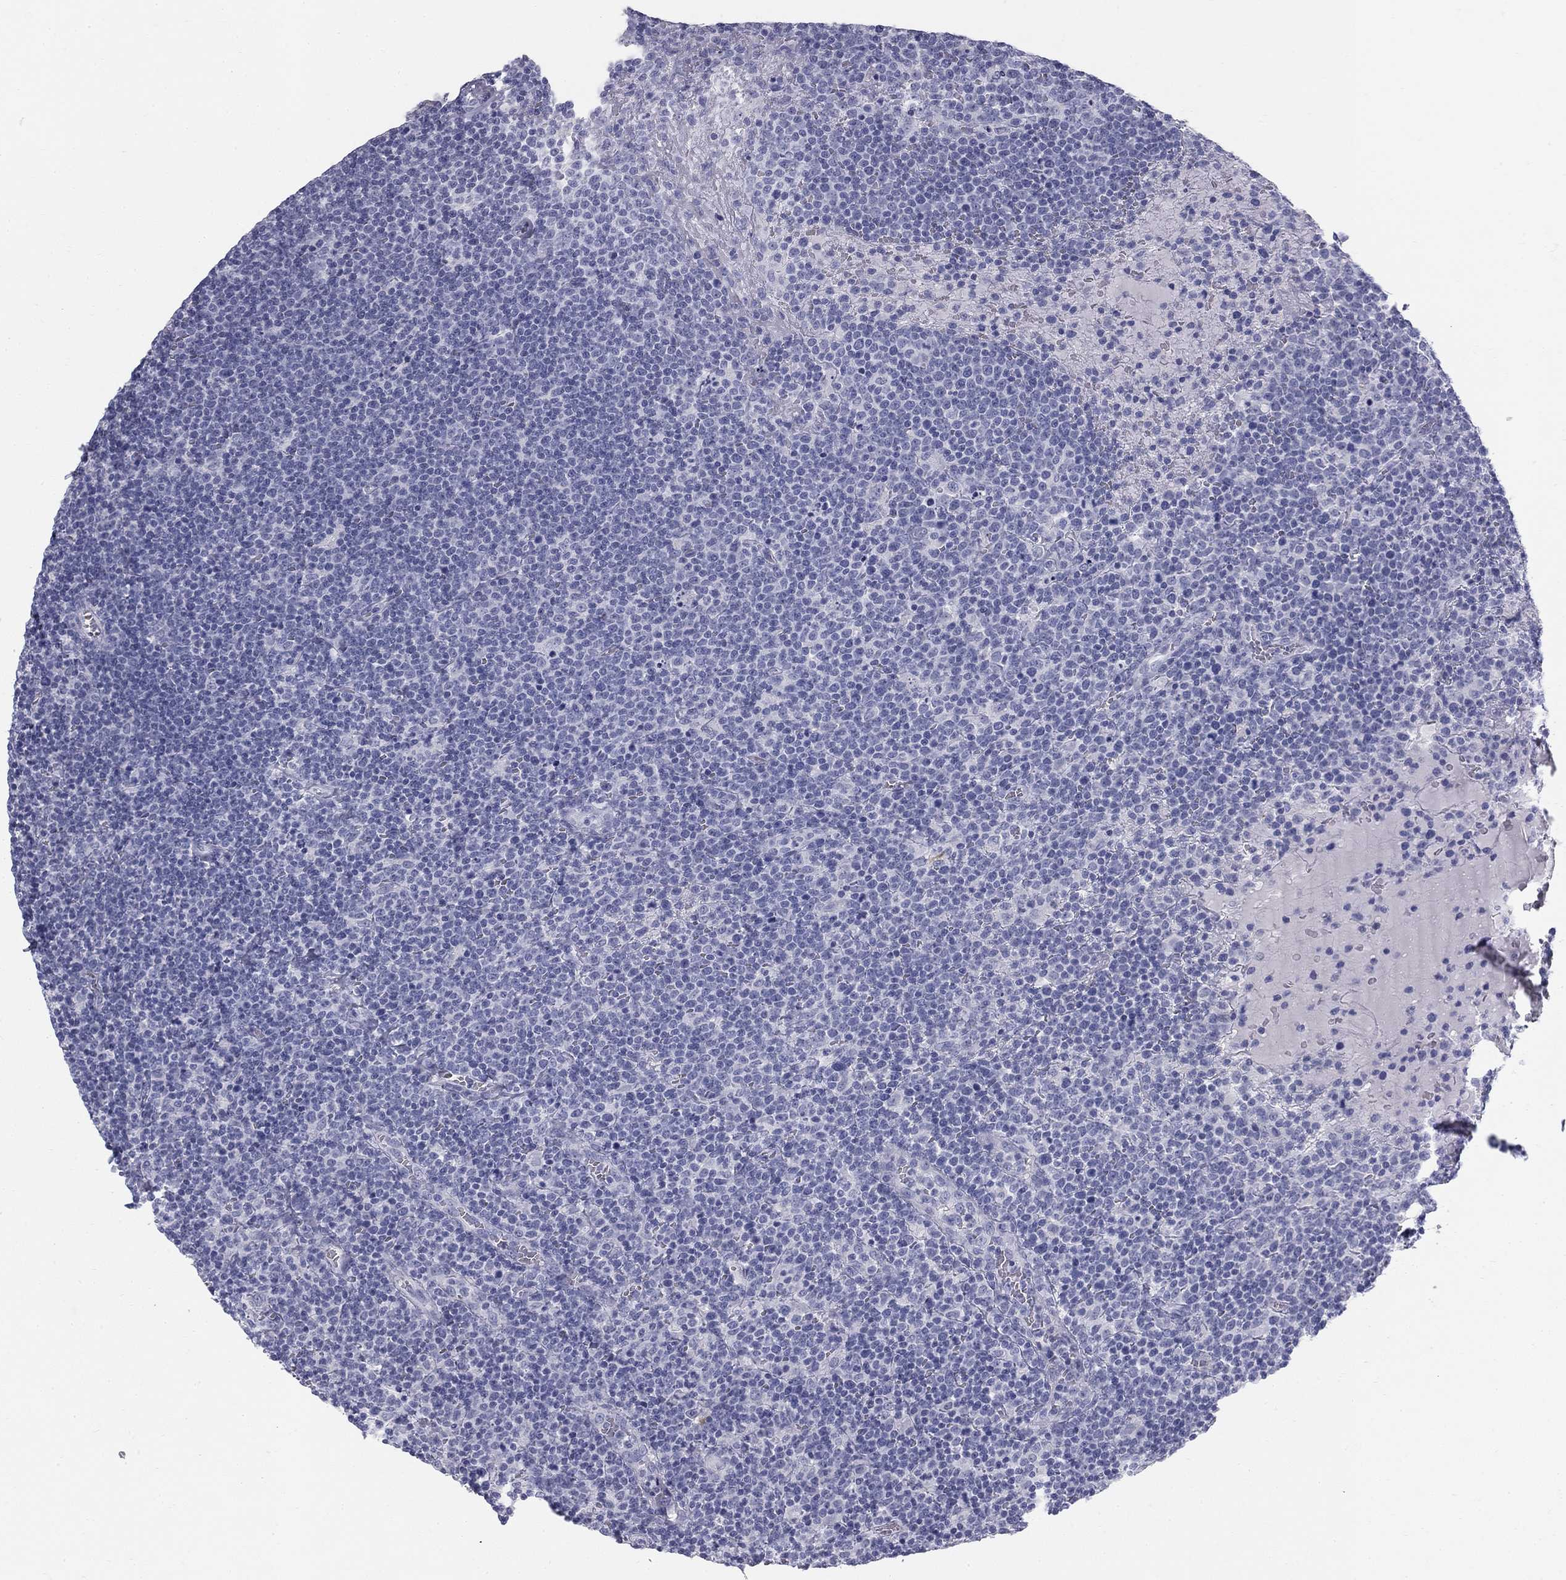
{"staining": {"intensity": "negative", "quantity": "none", "location": "none"}, "tissue": "lymphoma", "cell_type": "Tumor cells", "image_type": "cancer", "snomed": [{"axis": "morphology", "description": "Malignant lymphoma, non-Hodgkin's type, High grade"}, {"axis": "topography", "description": "Lymph node"}], "caption": "Immunohistochemistry (IHC) of malignant lymphoma, non-Hodgkin's type (high-grade) shows no expression in tumor cells.", "gene": "SULT2B1", "patient": {"sex": "male", "age": 61}}